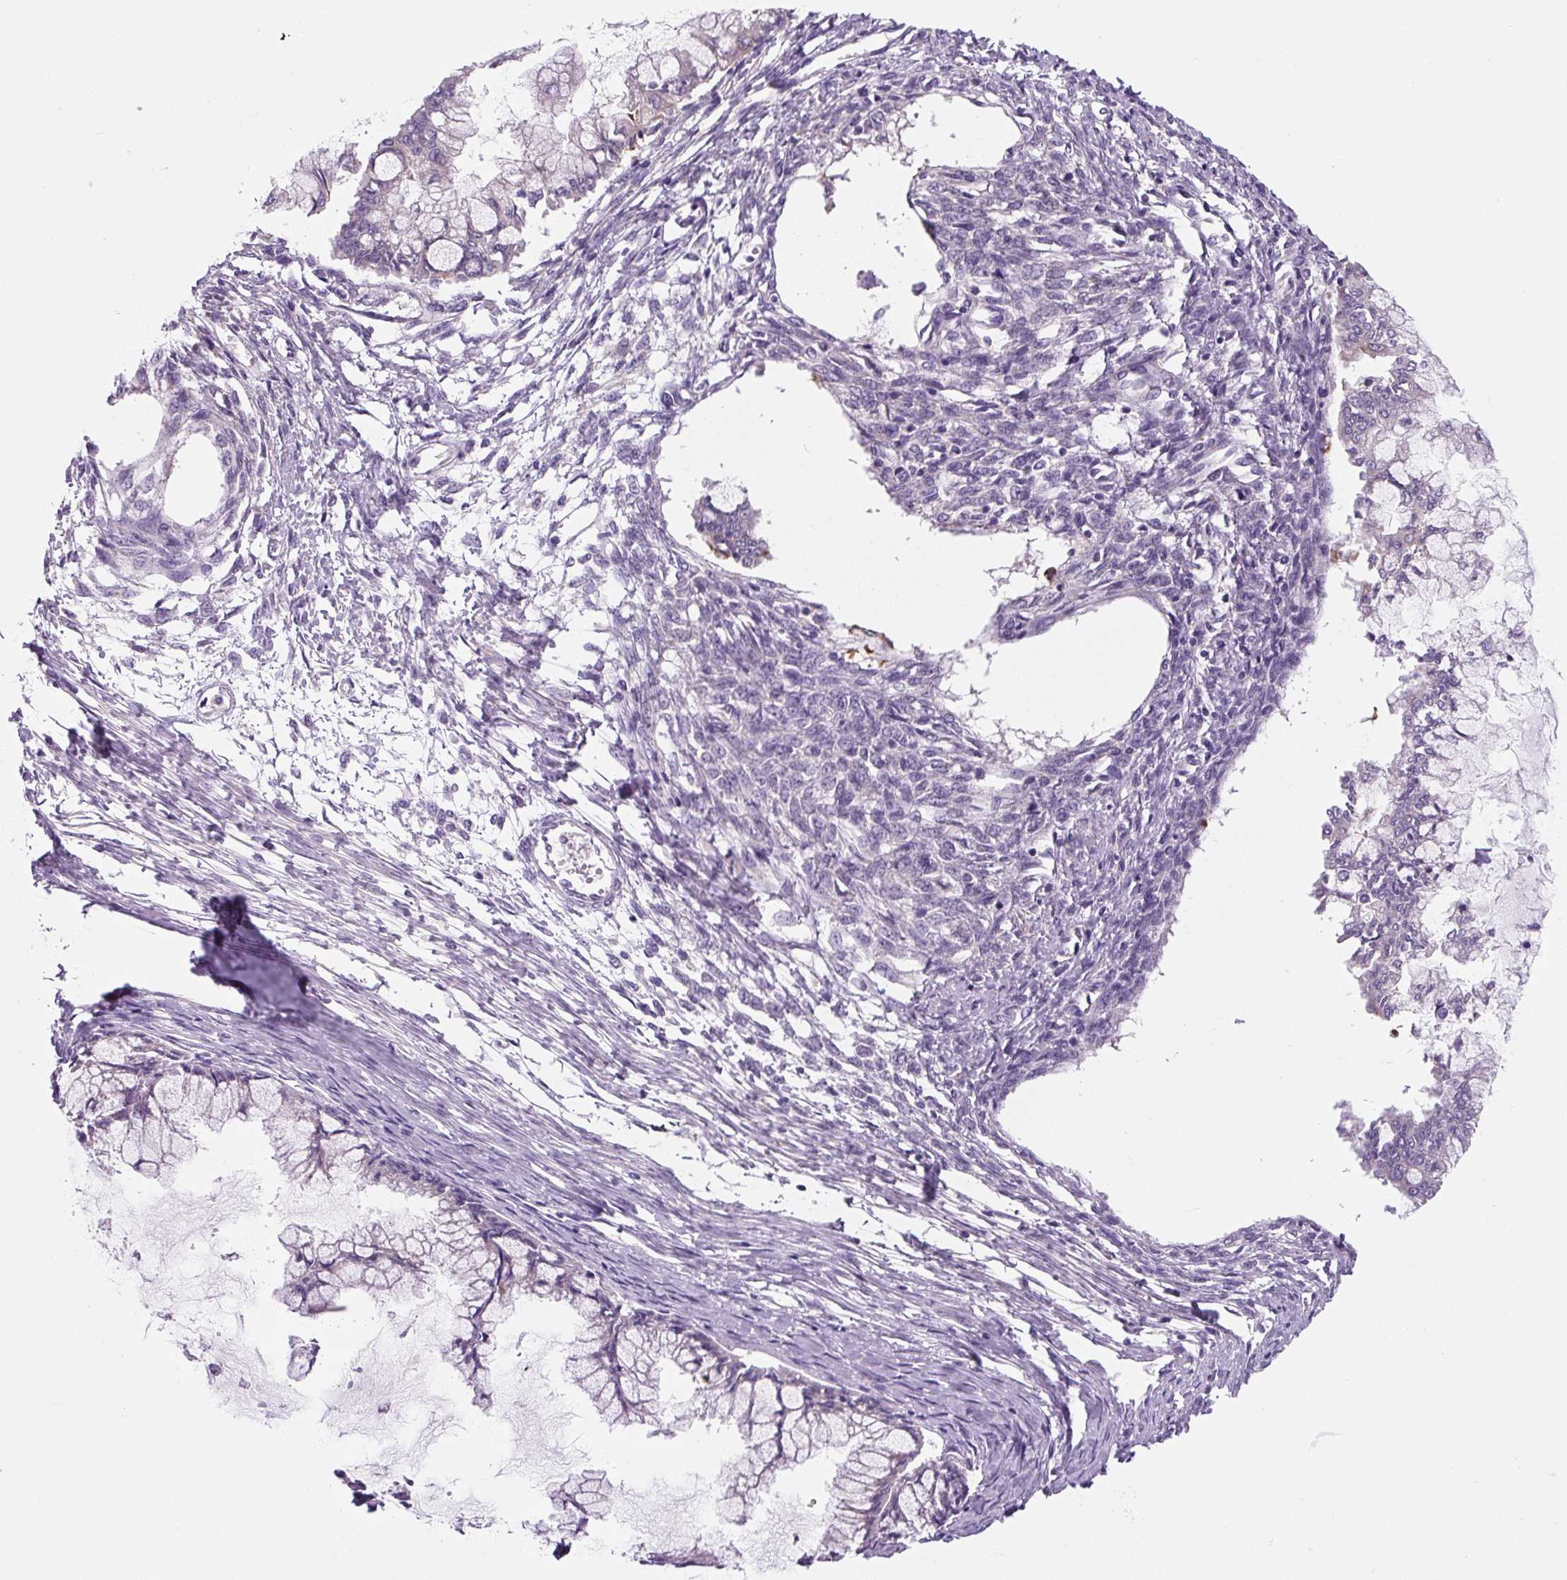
{"staining": {"intensity": "negative", "quantity": "none", "location": "none"}, "tissue": "ovarian cancer", "cell_type": "Tumor cells", "image_type": "cancer", "snomed": [{"axis": "morphology", "description": "Cystadenocarcinoma, mucinous, NOS"}, {"axis": "topography", "description": "Ovary"}], "caption": "Micrograph shows no significant protein expression in tumor cells of ovarian cancer.", "gene": "FZD5", "patient": {"sex": "female", "age": 34}}